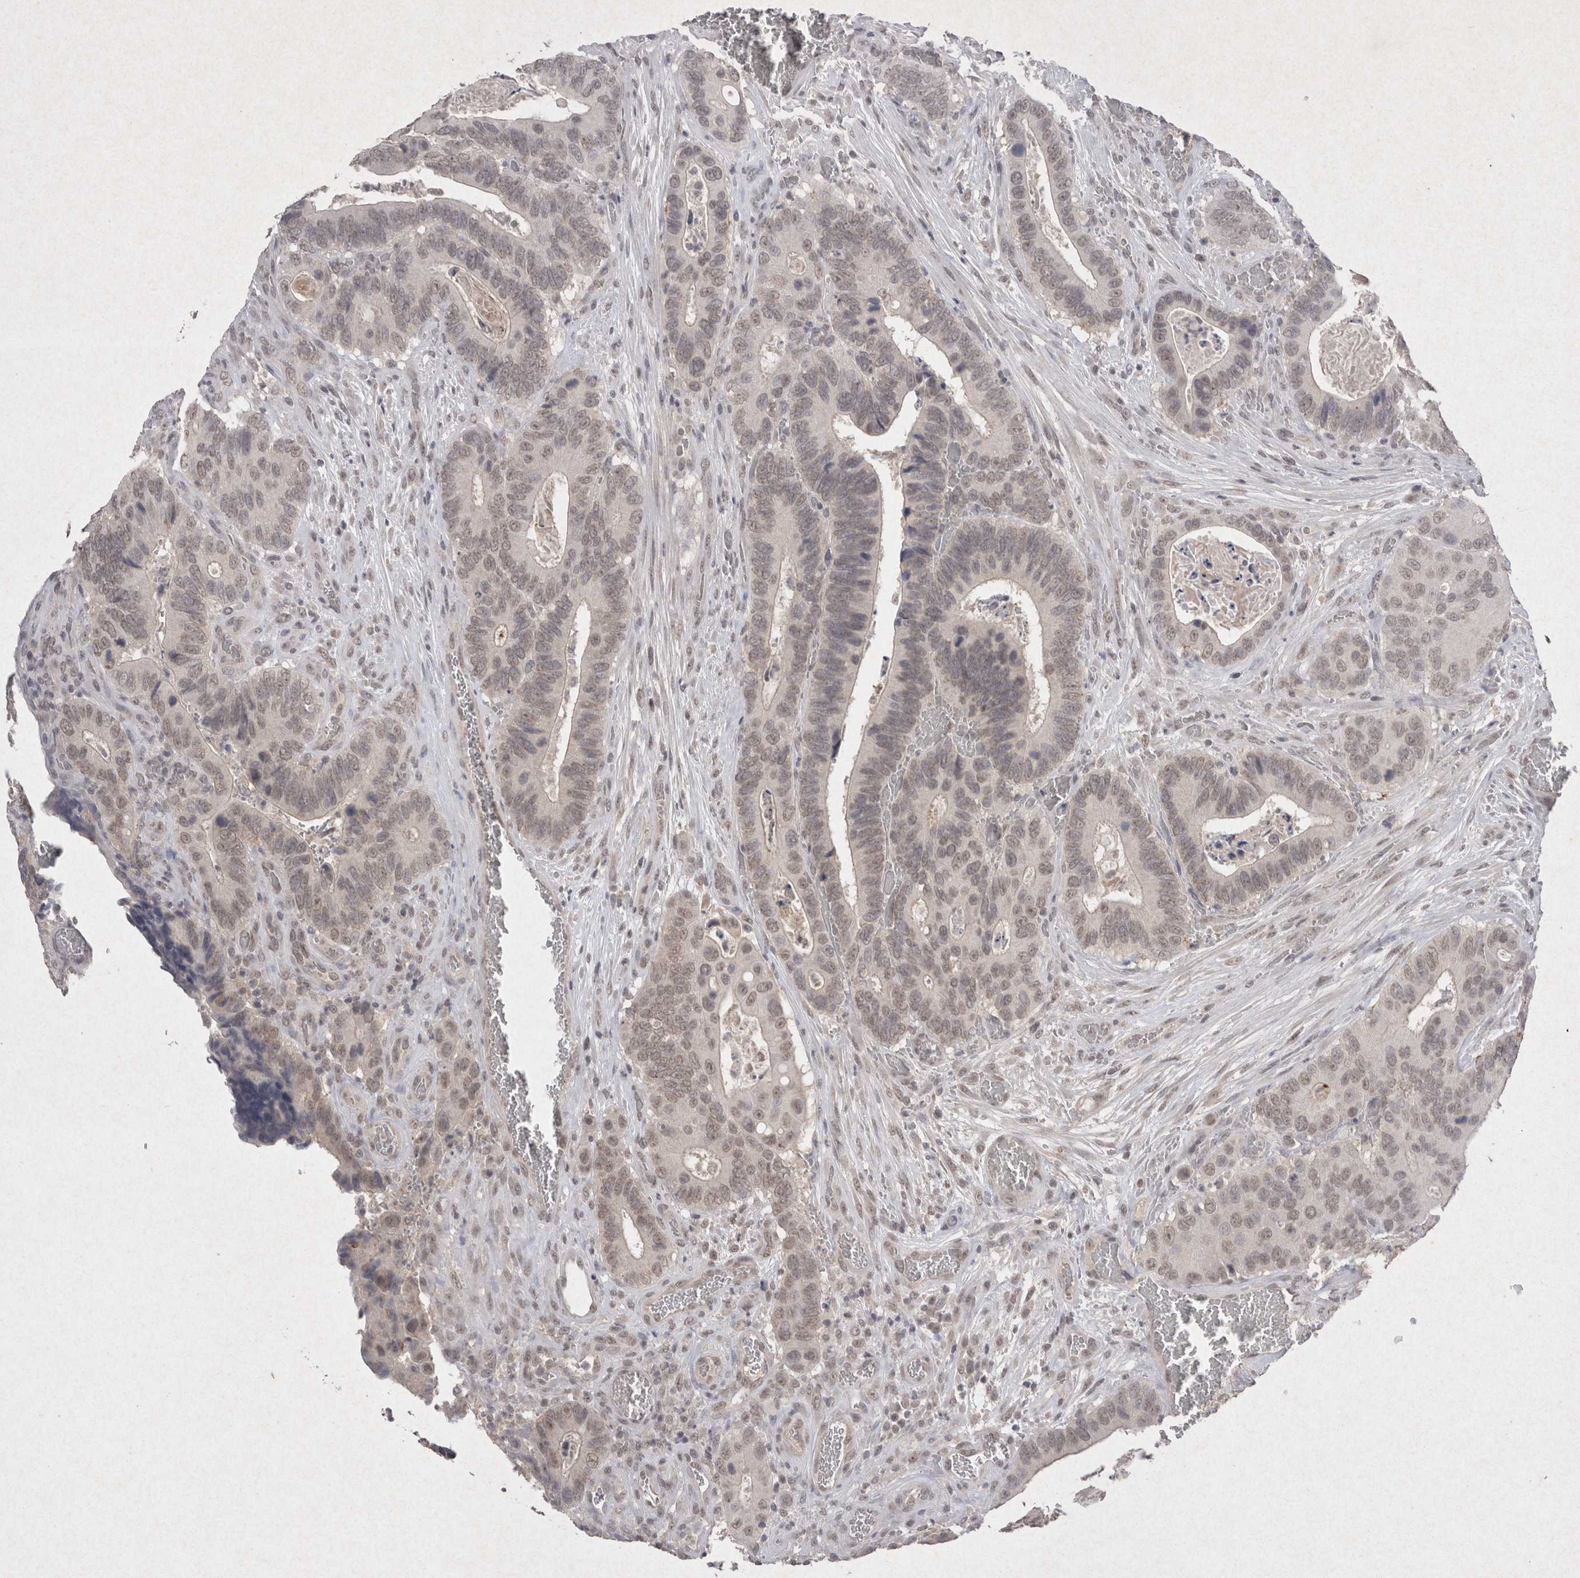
{"staining": {"intensity": "weak", "quantity": "<25%", "location": "nuclear"}, "tissue": "colorectal cancer", "cell_type": "Tumor cells", "image_type": "cancer", "snomed": [{"axis": "morphology", "description": "Adenocarcinoma, NOS"}, {"axis": "topography", "description": "Colon"}], "caption": "Immunohistochemistry (IHC) histopathology image of colorectal cancer (adenocarcinoma) stained for a protein (brown), which exhibits no staining in tumor cells.", "gene": "LYVE1", "patient": {"sex": "male", "age": 72}}